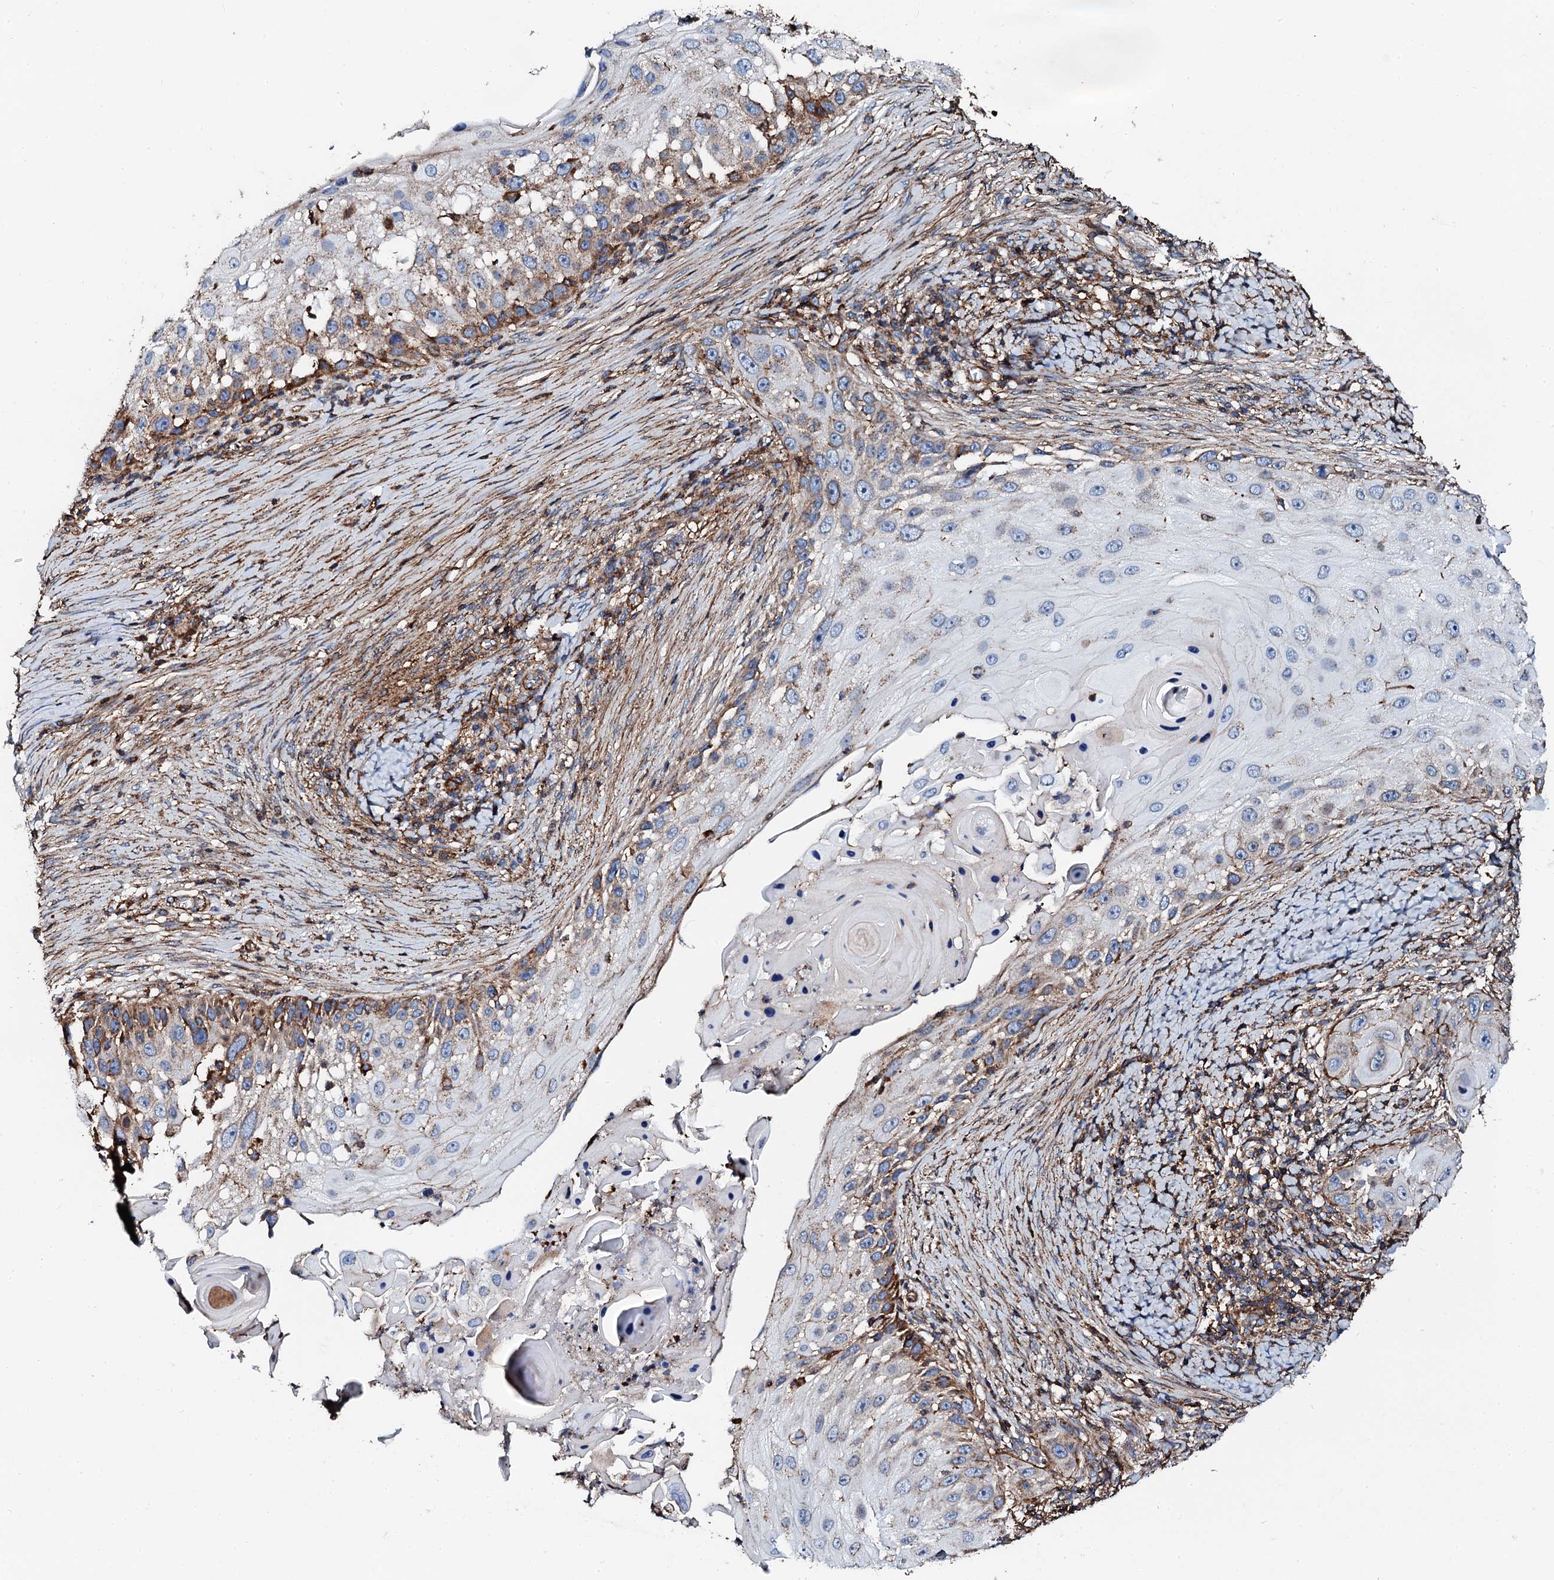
{"staining": {"intensity": "moderate", "quantity": "<25%", "location": "cytoplasmic/membranous"}, "tissue": "skin cancer", "cell_type": "Tumor cells", "image_type": "cancer", "snomed": [{"axis": "morphology", "description": "Squamous cell carcinoma, NOS"}, {"axis": "topography", "description": "Skin"}], "caption": "A low amount of moderate cytoplasmic/membranous positivity is present in approximately <25% of tumor cells in squamous cell carcinoma (skin) tissue.", "gene": "INTS10", "patient": {"sex": "female", "age": 44}}